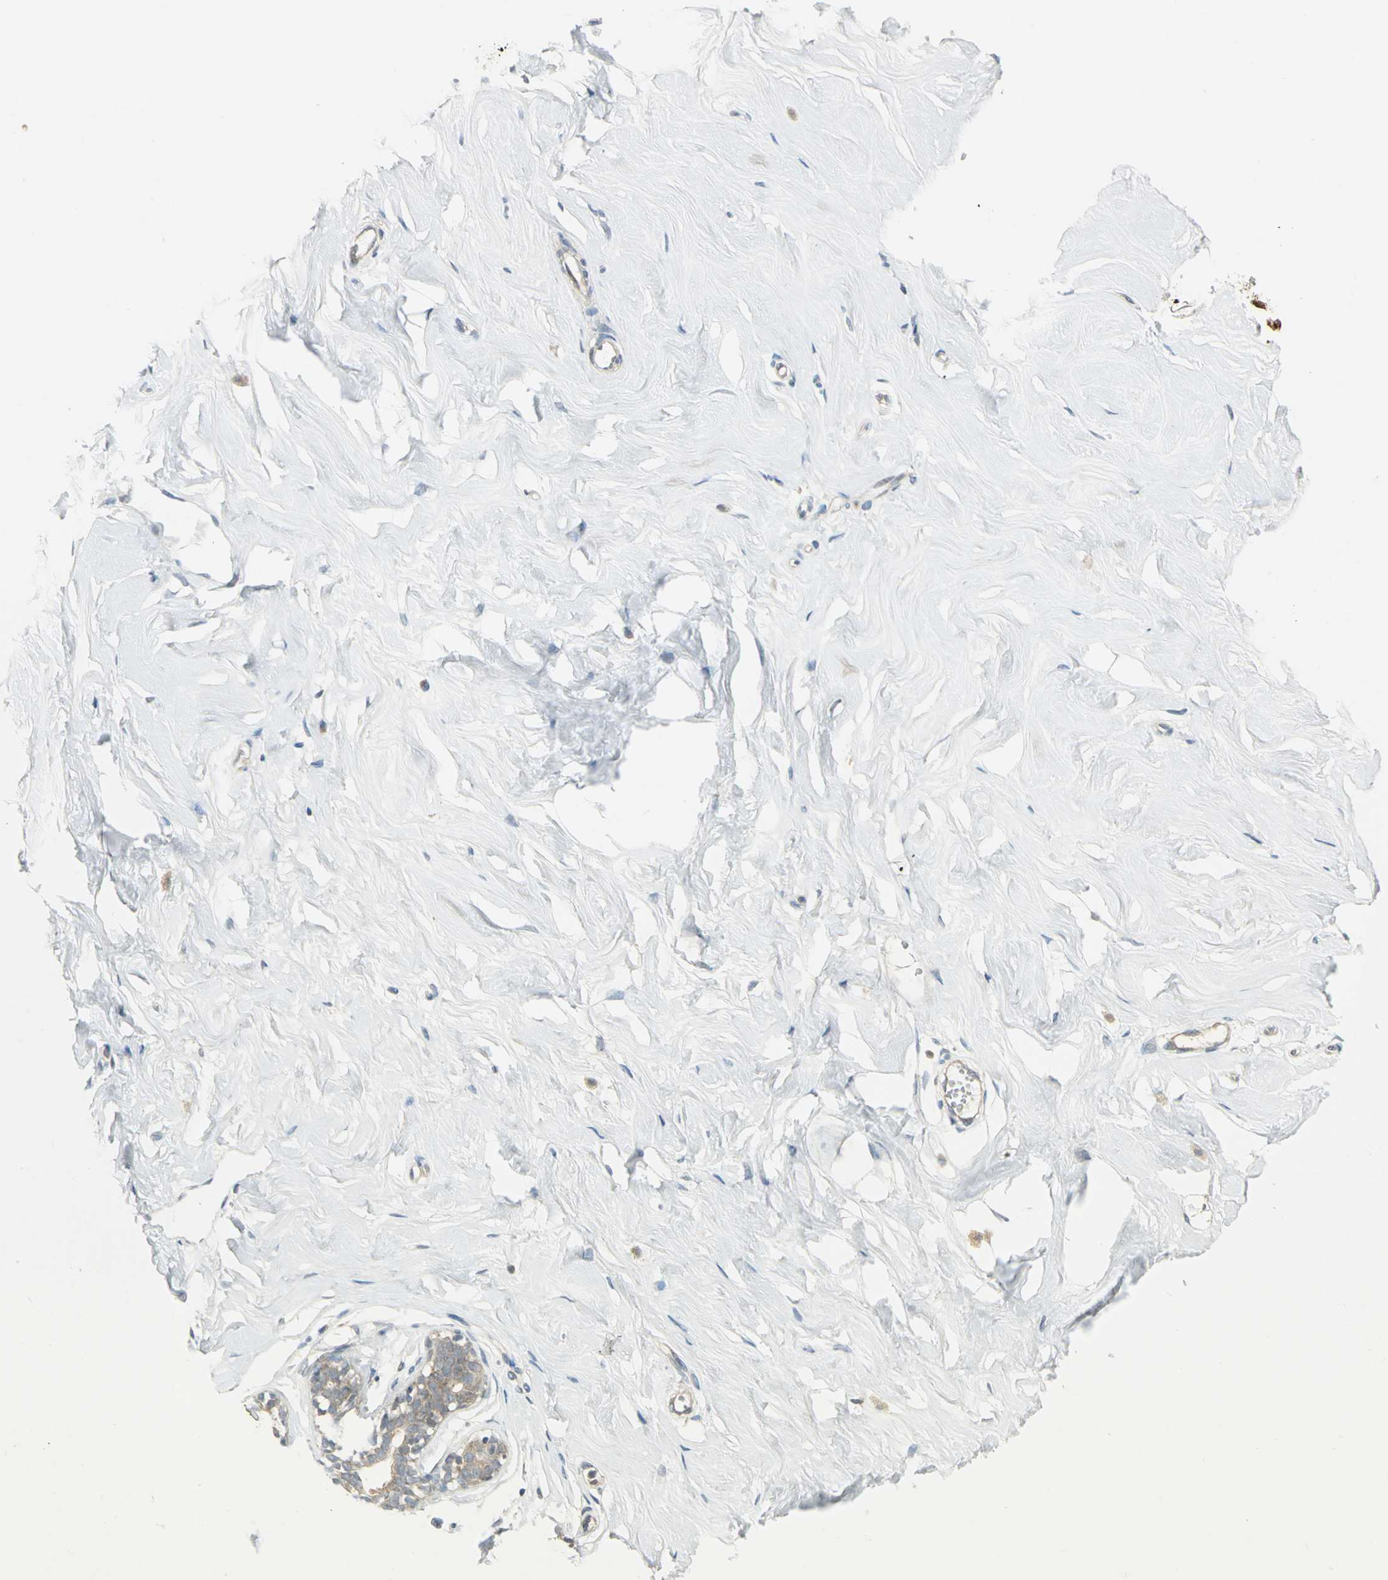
{"staining": {"intensity": "negative", "quantity": "none", "location": "none"}, "tissue": "breast", "cell_type": "Adipocytes", "image_type": "normal", "snomed": [{"axis": "morphology", "description": "Normal tissue, NOS"}, {"axis": "topography", "description": "Breast"}], "caption": "Immunohistochemistry (IHC) histopathology image of normal human breast stained for a protein (brown), which displays no staining in adipocytes. (DAB immunohistochemistry visualized using brightfield microscopy, high magnification).", "gene": "MAPK8IP3", "patient": {"sex": "female", "age": 23}}